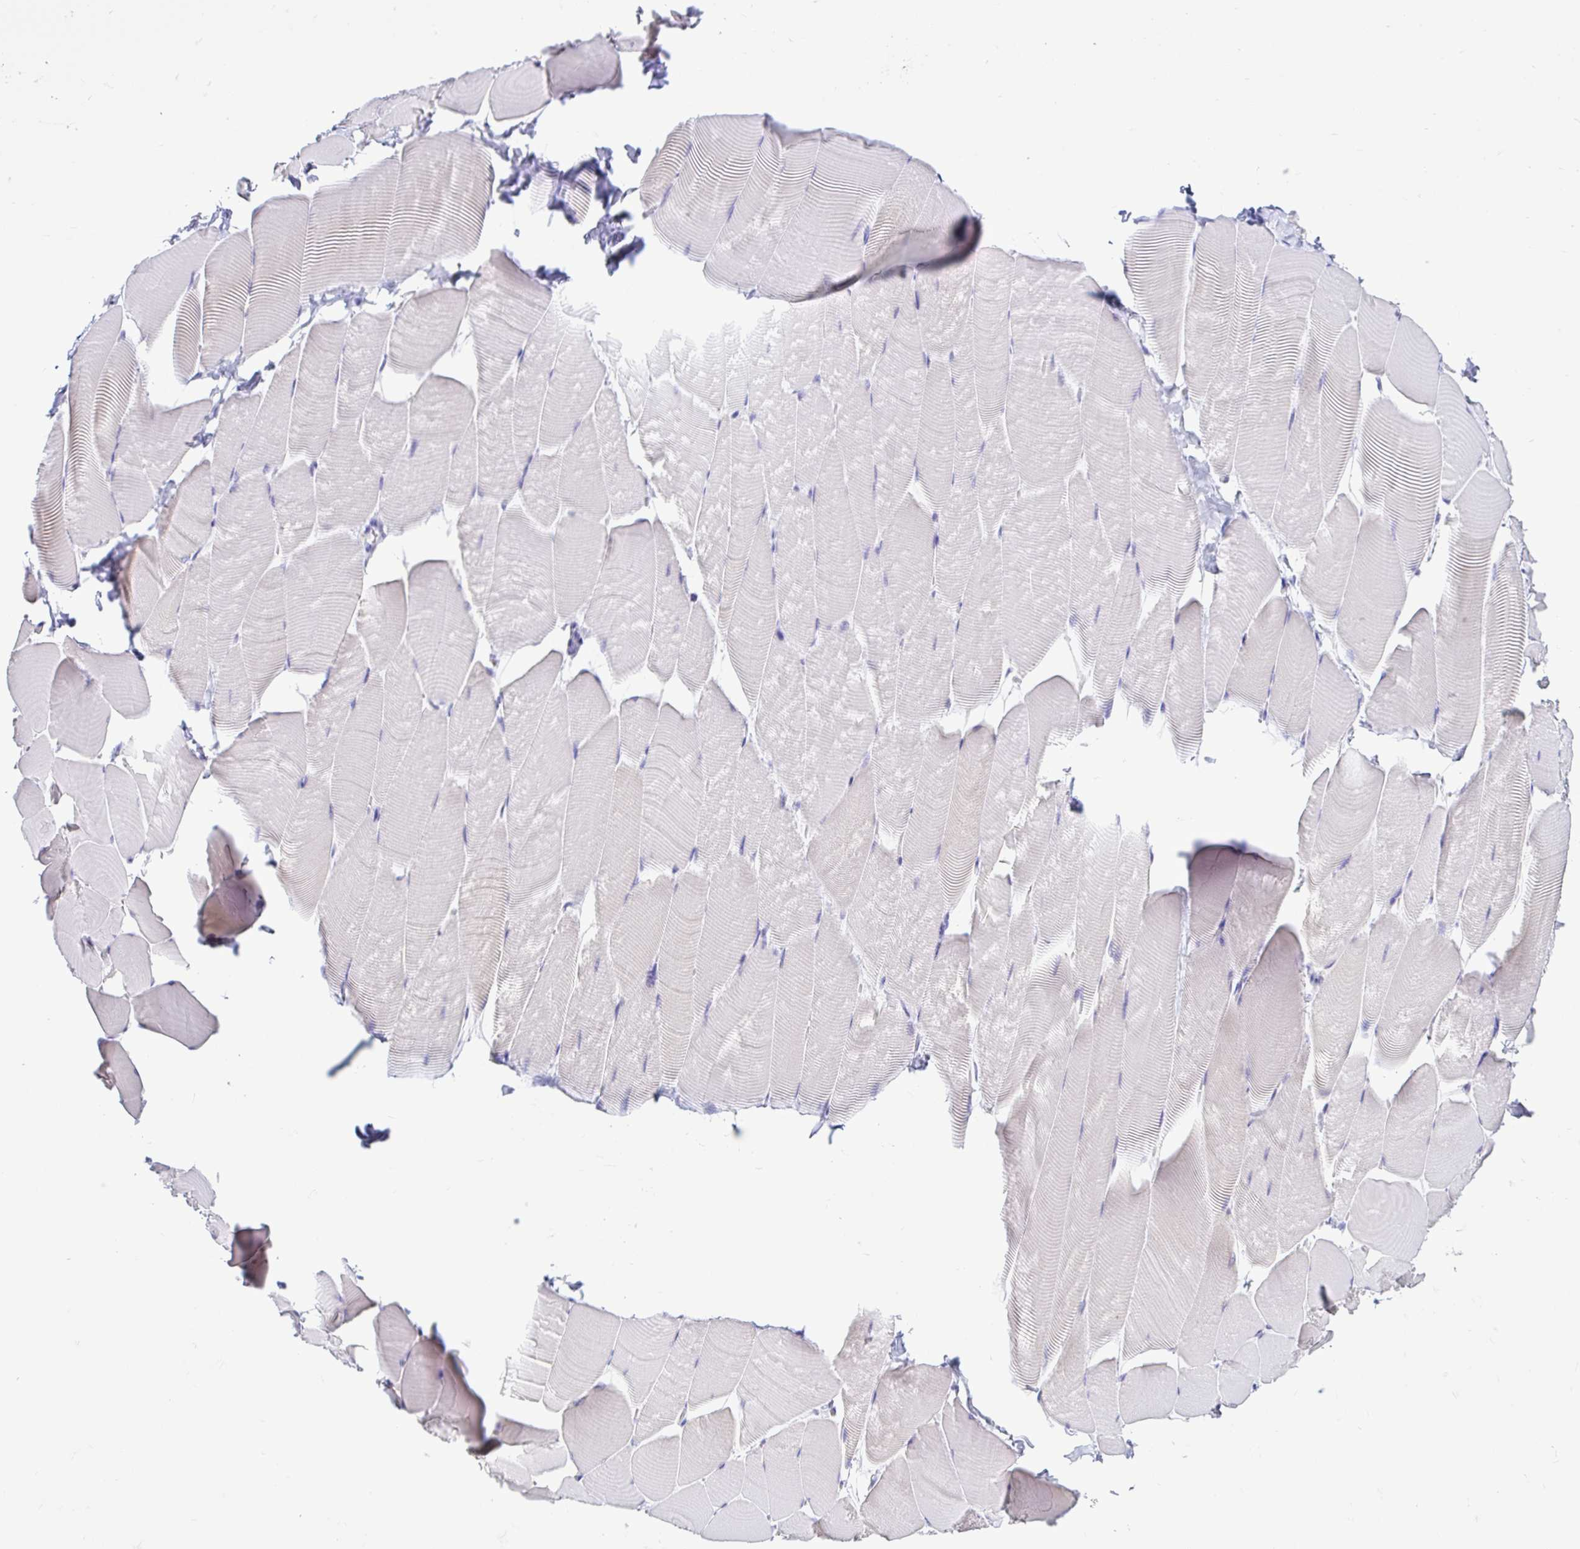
{"staining": {"intensity": "weak", "quantity": "<25%", "location": "cytoplasmic/membranous"}, "tissue": "skeletal muscle", "cell_type": "Myocytes", "image_type": "normal", "snomed": [{"axis": "morphology", "description": "Normal tissue, NOS"}, {"axis": "topography", "description": "Skeletal muscle"}], "caption": "Immunohistochemistry image of normal skeletal muscle: skeletal muscle stained with DAB shows no significant protein positivity in myocytes.", "gene": "CYP19A1", "patient": {"sex": "male", "age": 25}}